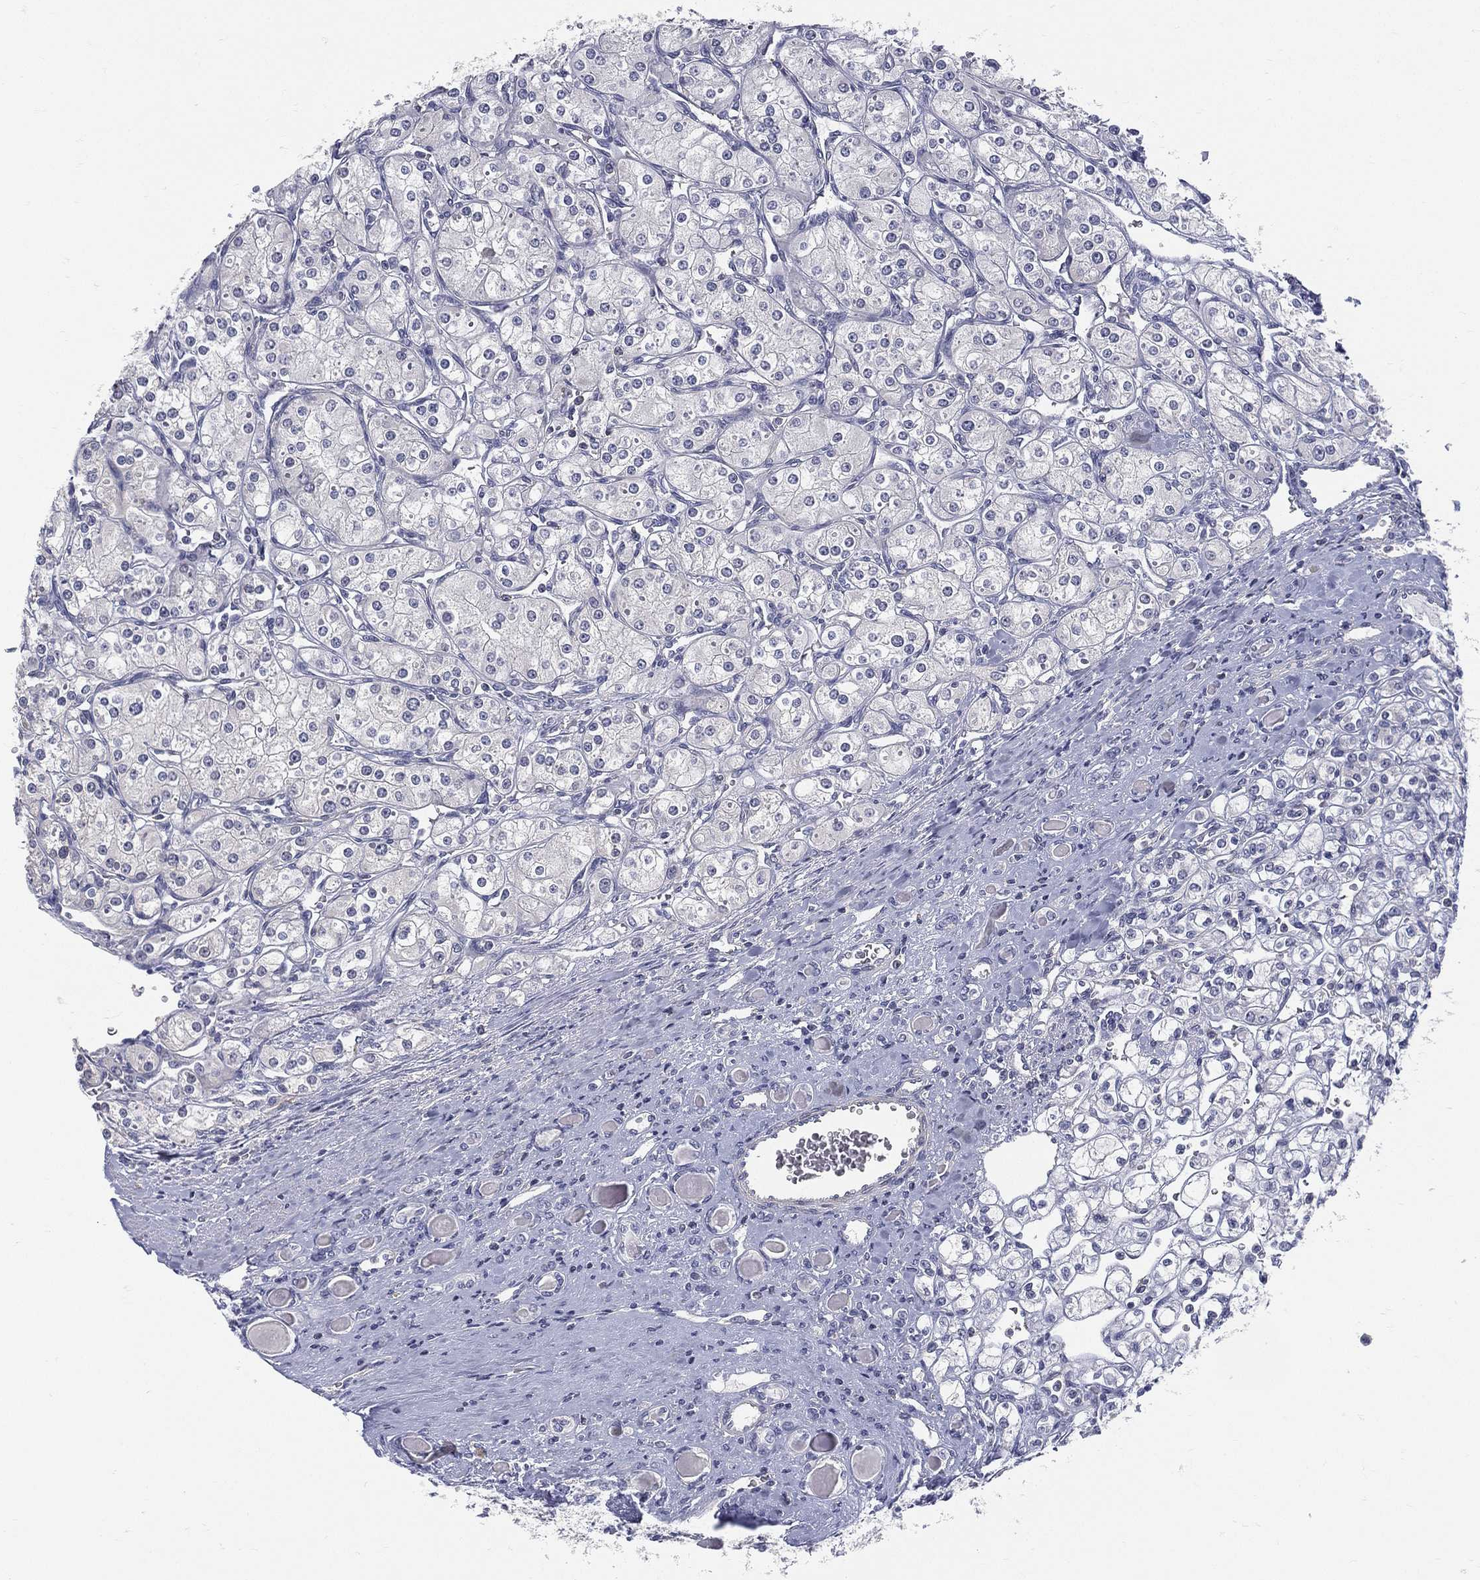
{"staining": {"intensity": "negative", "quantity": "none", "location": "none"}, "tissue": "renal cancer", "cell_type": "Tumor cells", "image_type": "cancer", "snomed": [{"axis": "morphology", "description": "Adenocarcinoma, NOS"}, {"axis": "topography", "description": "Kidney"}], "caption": "A high-resolution histopathology image shows immunohistochemistry (IHC) staining of renal cancer (adenocarcinoma), which displays no significant staining in tumor cells. (DAB (3,3'-diaminobenzidine) immunohistochemistry (IHC) with hematoxylin counter stain).", "gene": "ETNPPL", "patient": {"sex": "male", "age": 77}}